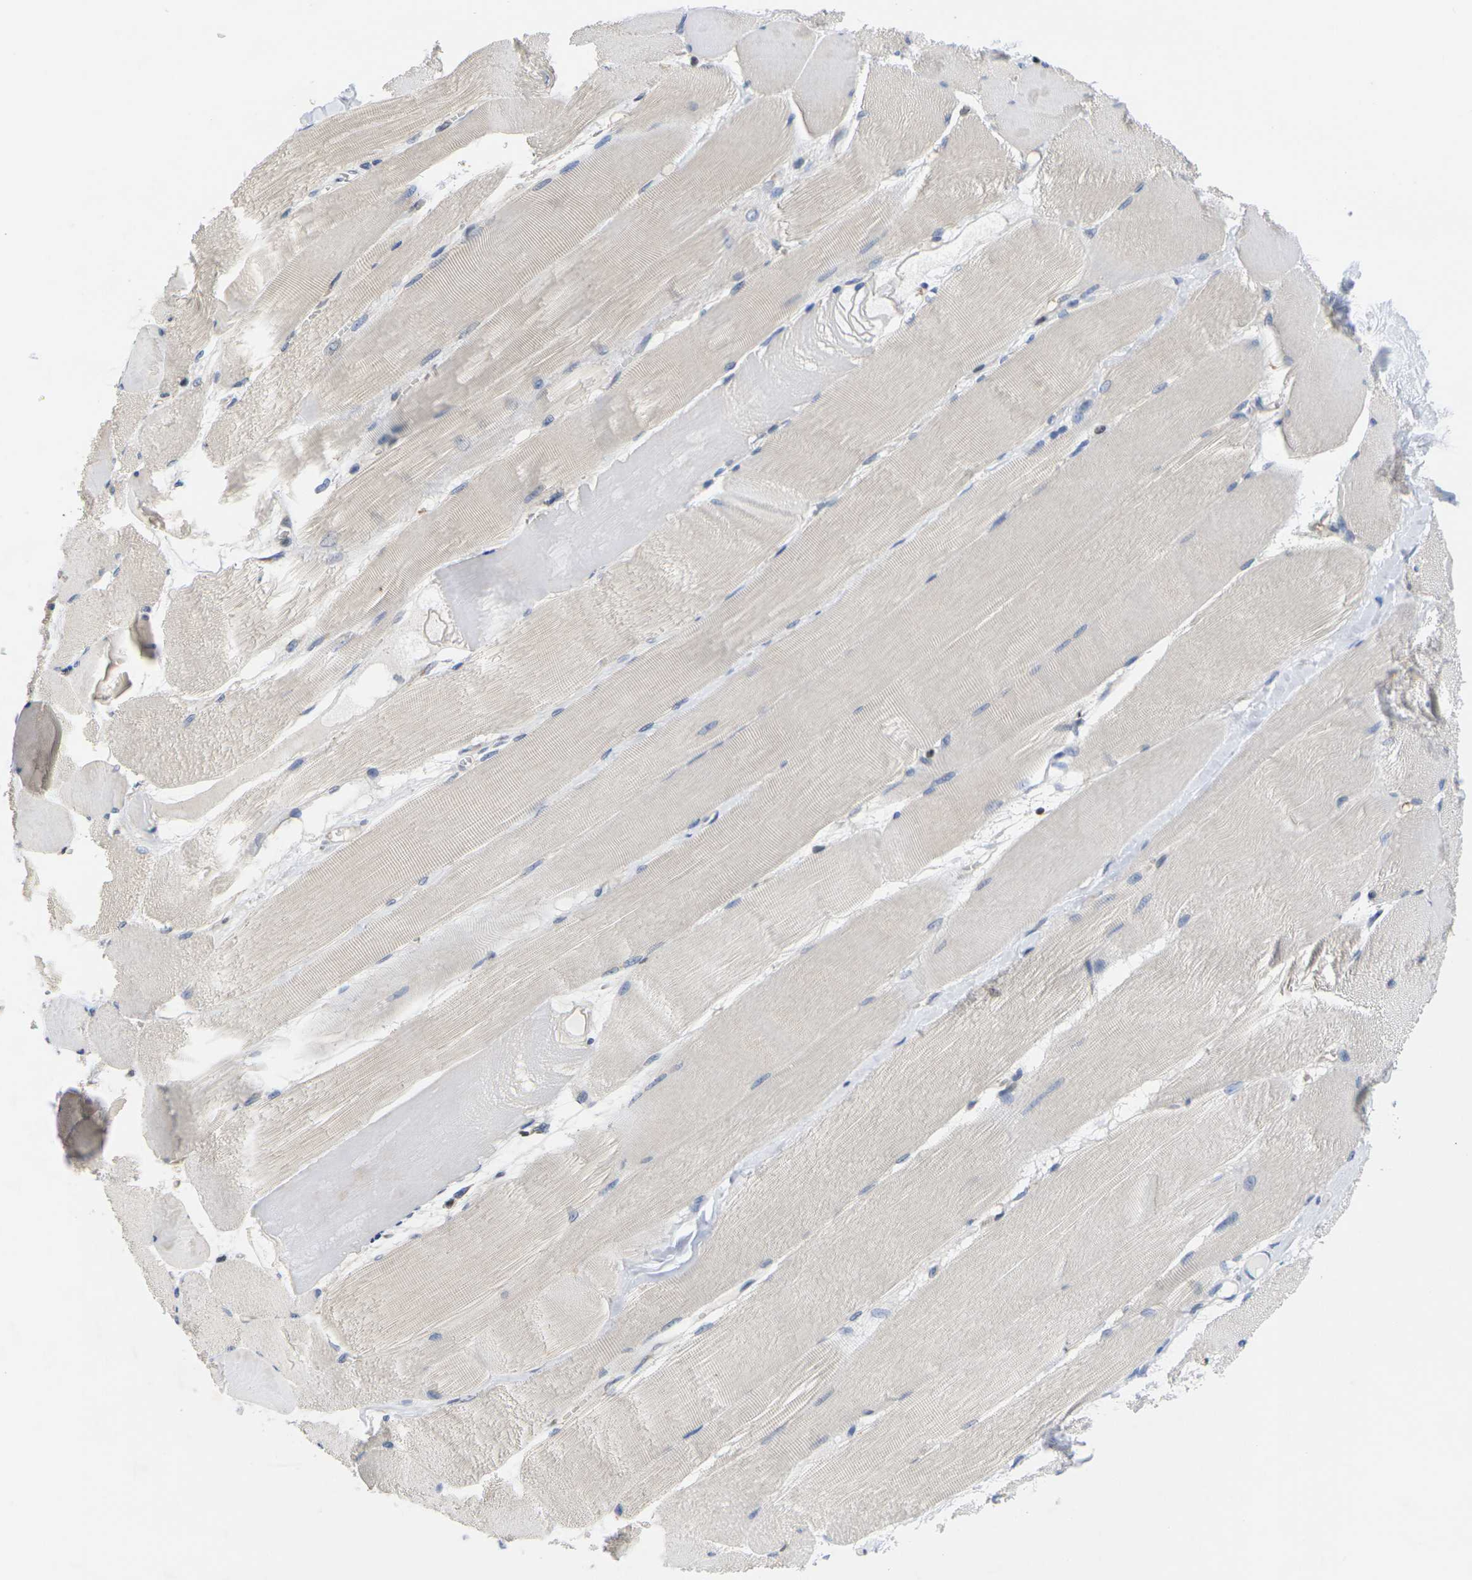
{"staining": {"intensity": "negative", "quantity": "none", "location": "none"}, "tissue": "skeletal muscle", "cell_type": "Myocytes", "image_type": "normal", "snomed": [{"axis": "morphology", "description": "Normal tissue, NOS"}, {"axis": "morphology", "description": "Squamous cell carcinoma, NOS"}, {"axis": "topography", "description": "Skeletal muscle"}], "caption": "Immunohistochemistry (IHC) photomicrograph of normal skeletal muscle: human skeletal muscle stained with DAB shows no significant protein positivity in myocytes.", "gene": "IKZF1", "patient": {"sex": "male", "age": 51}}